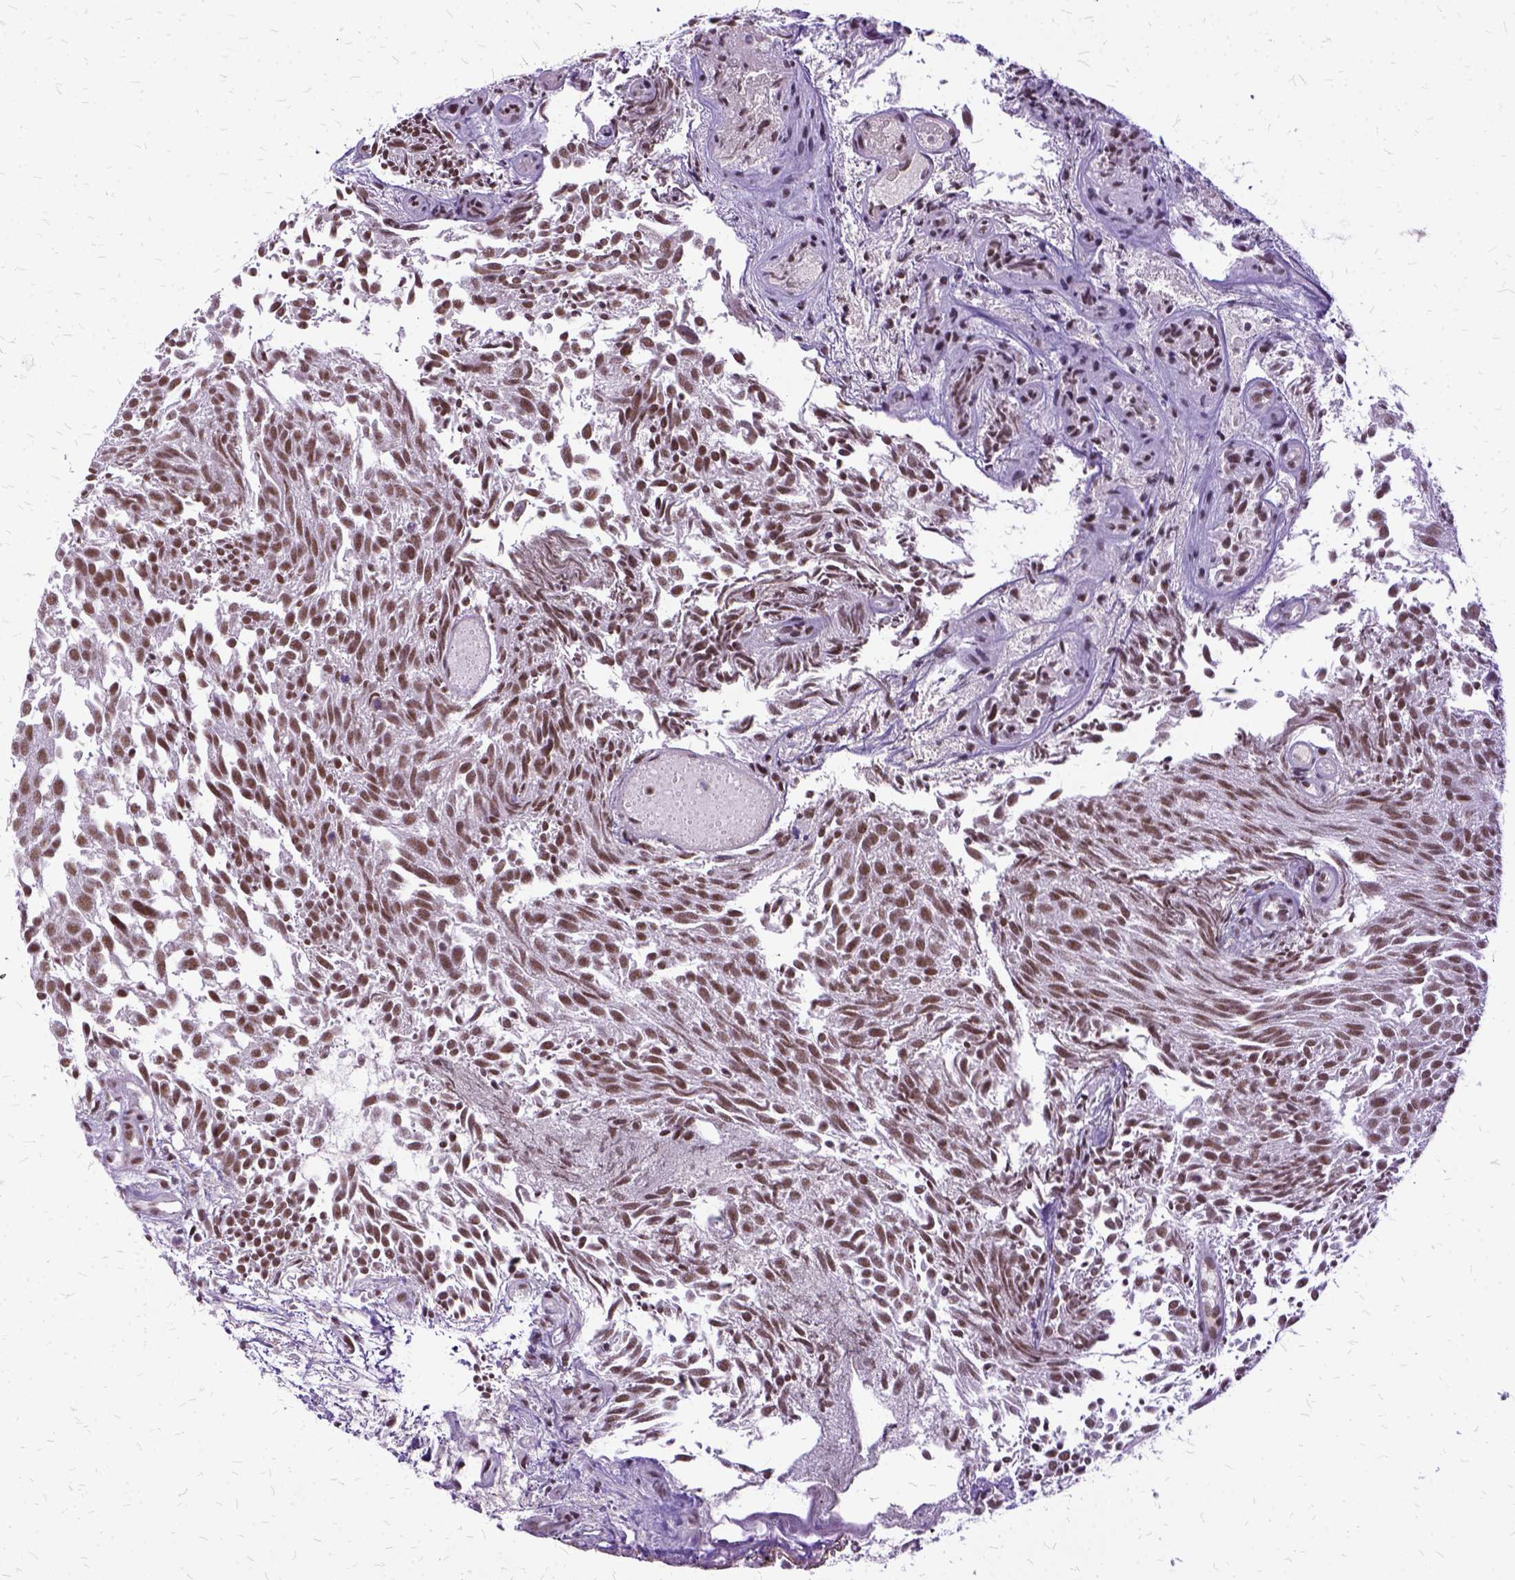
{"staining": {"intensity": "moderate", "quantity": ">75%", "location": "nuclear"}, "tissue": "urothelial cancer", "cell_type": "Tumor cells", "image_type": "cancer", "snomed": [{"axis": "morphology", "description": "Urothelial carcinoma, Low grade"}, {"axis": "topography", "description": "Urinary bladder"}], "caption": "Human low-grade urothelial carcinoma stained with a protein marker demonstrates moderate staining in tumor cells.", "gene": "SETD1A", "patient": {"sex": "male", "age": 70}}